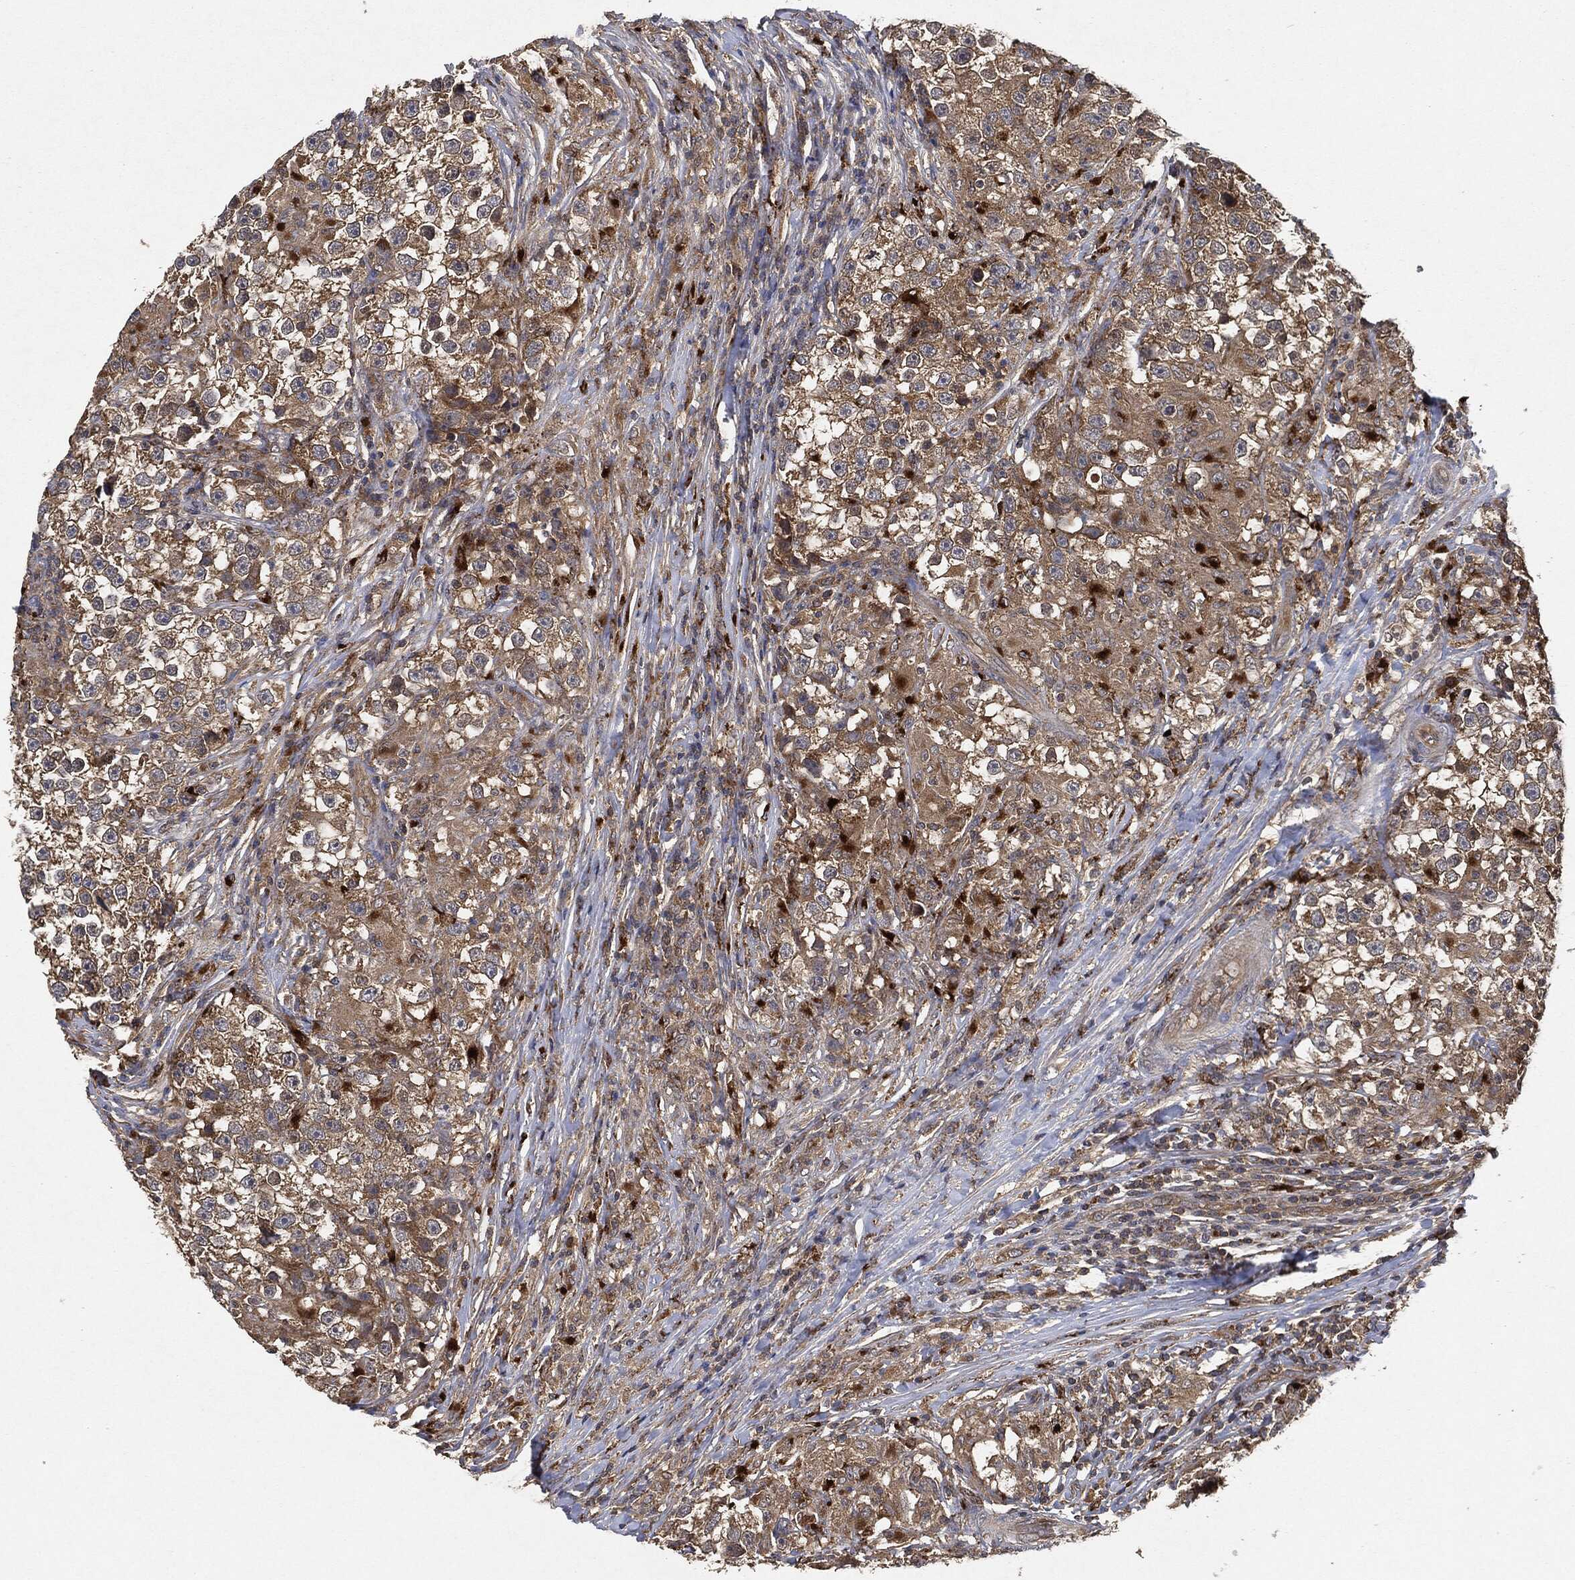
{"staining": {"intensity": "weak", "quantity": ">75%", "location": "cytoplasmic/membranous"}, "tissue": "testis cancer", "cell_type": "Tumor cells", "image_type": "cancer", "snomed": [{"axis": "morphology", "description": "Seminoma, NOS"}, {"axis": "topography", "description": "Testis"}], "caption": "Protein staining of testis seminoma tissue exhibits weak cytoplasmic/membranous positivity in about >75% of tumor cells.", "gene": "BRAF", "patient": {"sex": "male", "age": 46}}